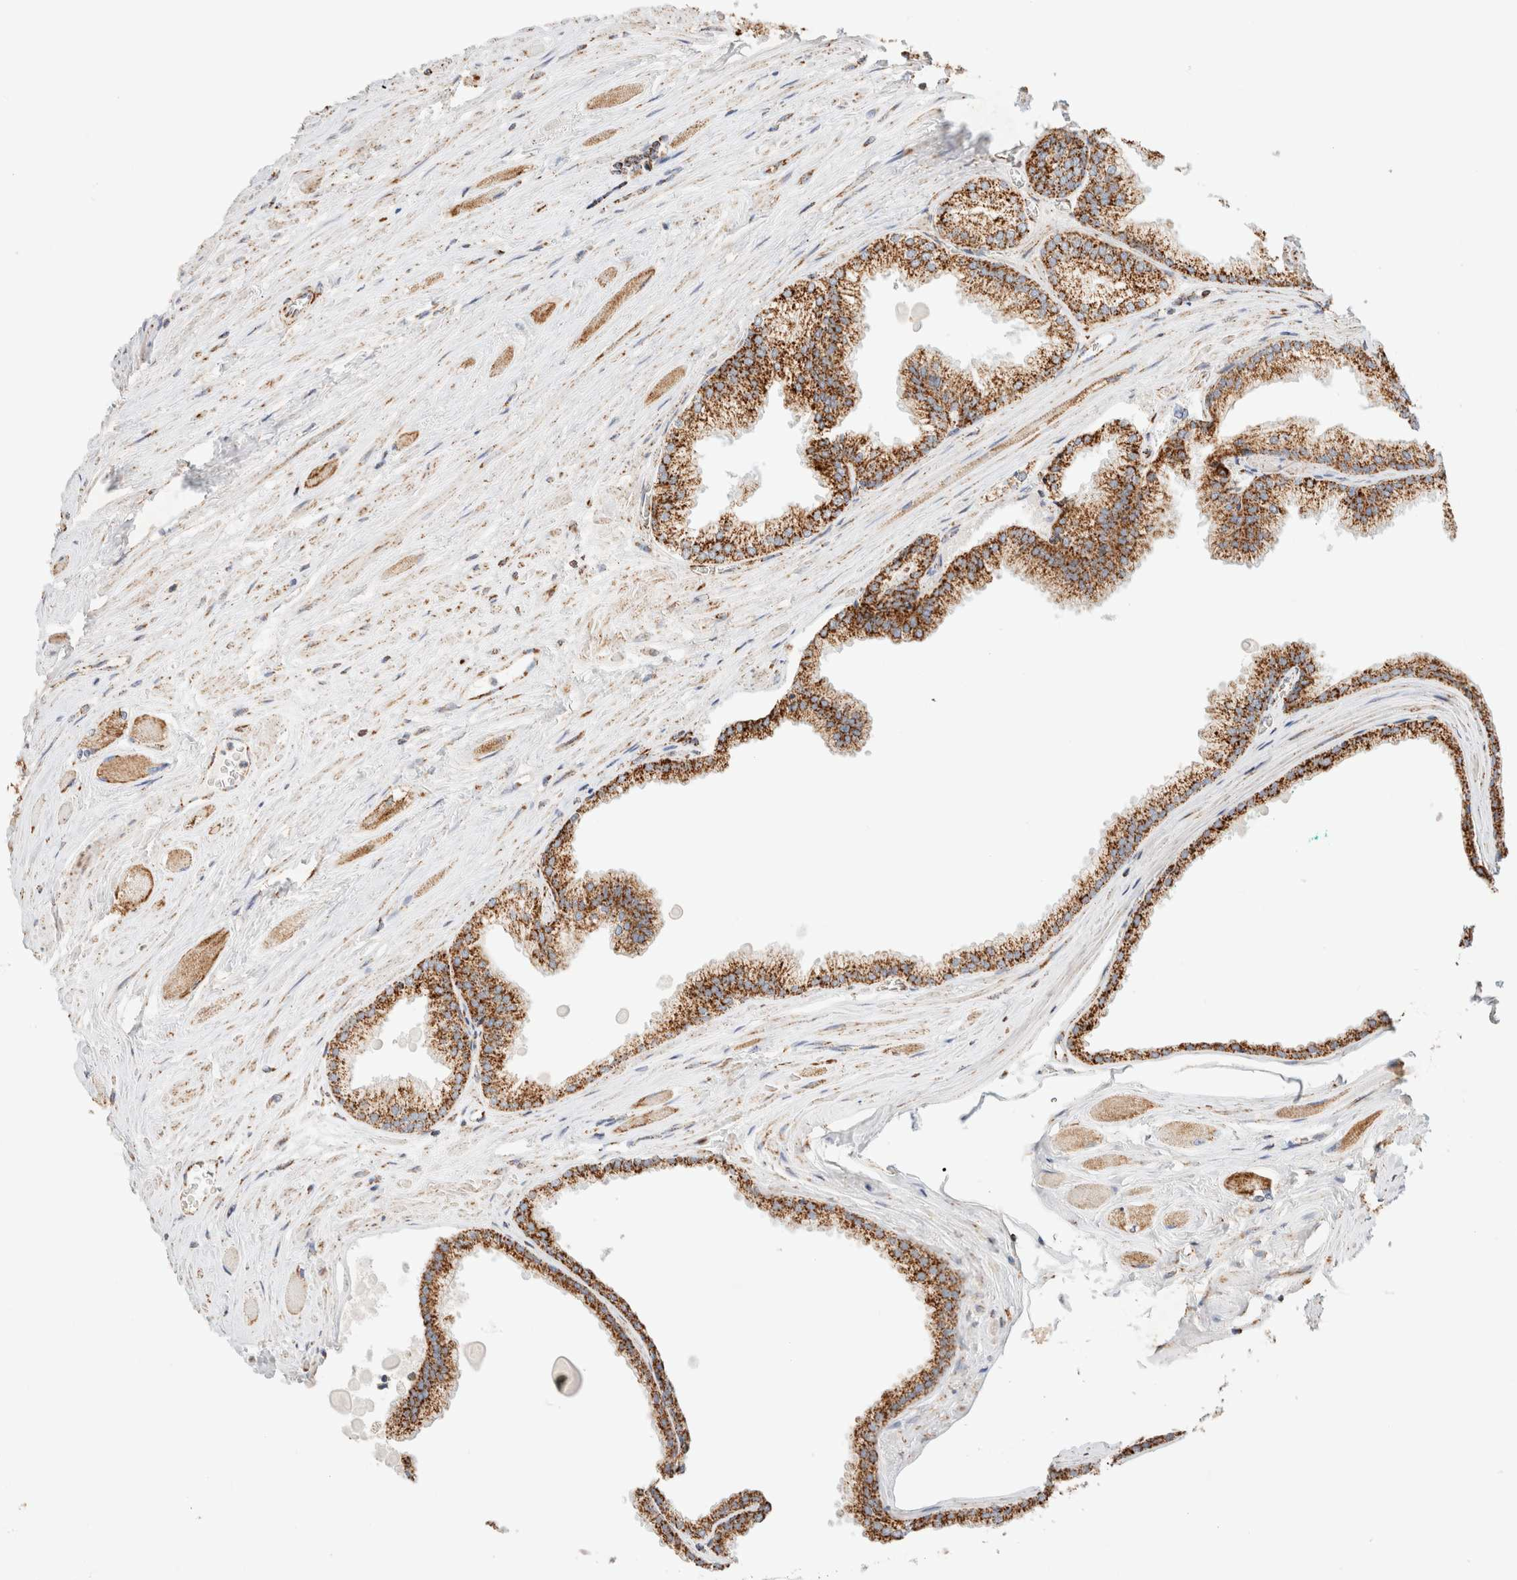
{"staining": {"intensity": "strong", "quantity": ">75%", "location": "cytoplasmic/membranous"}, "tissue": "prostate cancer", "cell_type": "Tumor cells", "image_type": "cancer", "snomed": [{"axis": "morphology", "description": "Adenocarcinoma, Low grade"}, {"axis": "topography", "description": "Prostate"}], "caption": "Immunohistochemistry micrograph of human prostate adenocarcinoma (low-grade) stained for a protein (brown), which exhibits high levels of strong cytoplasmic/membranous expression in approximately >75% of tumor cells.", "gene": "PHB2", "patient": {"sex": "male", "age": 59}}